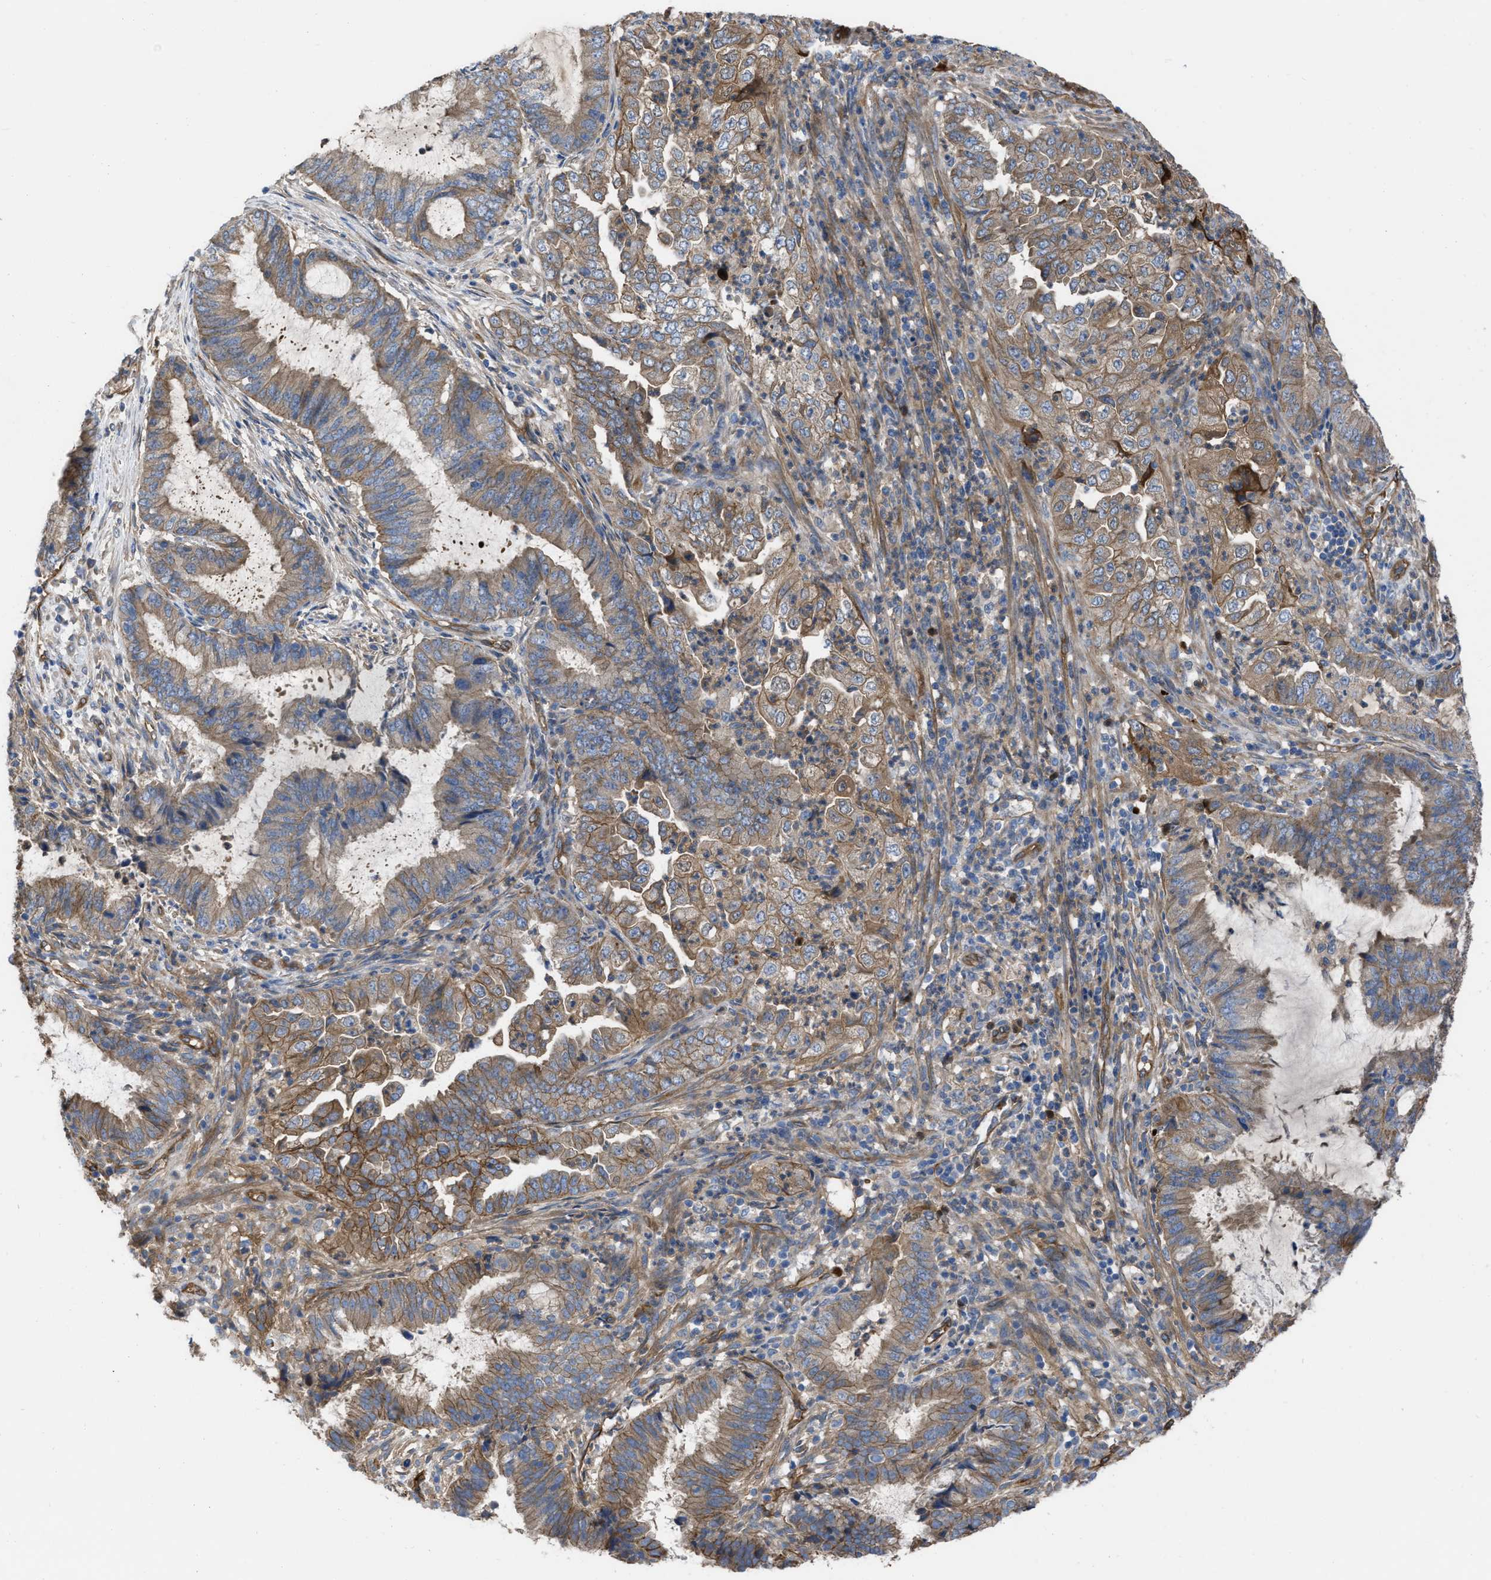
{"staining": {"intensity": "moderate", "quantity": ">75%", "location": "cytoplasmic/membranous"}, "tissue": "endometrial cancer", "cell_type": "Tumor cells", "image_type": "cancer", "snomed": [{"axis": "morphology", "description": "Adenocarcinoma, NOS"}, {"axis": "topography", "description": "Endometrium"}], "caption": "Immunohistochemistry image of neoplastic tissue: adenocarcinoma (endometrial) stained using immunohistochemistry exhibits medium levels of moderate protein expression localized specifically in the cytoplasmic/membranous of tumor cells, appearing as a cytoplasmic/membranous brown color.", "gene": "TRIOBP", "patient": {"sex": "female", "age": 51}}